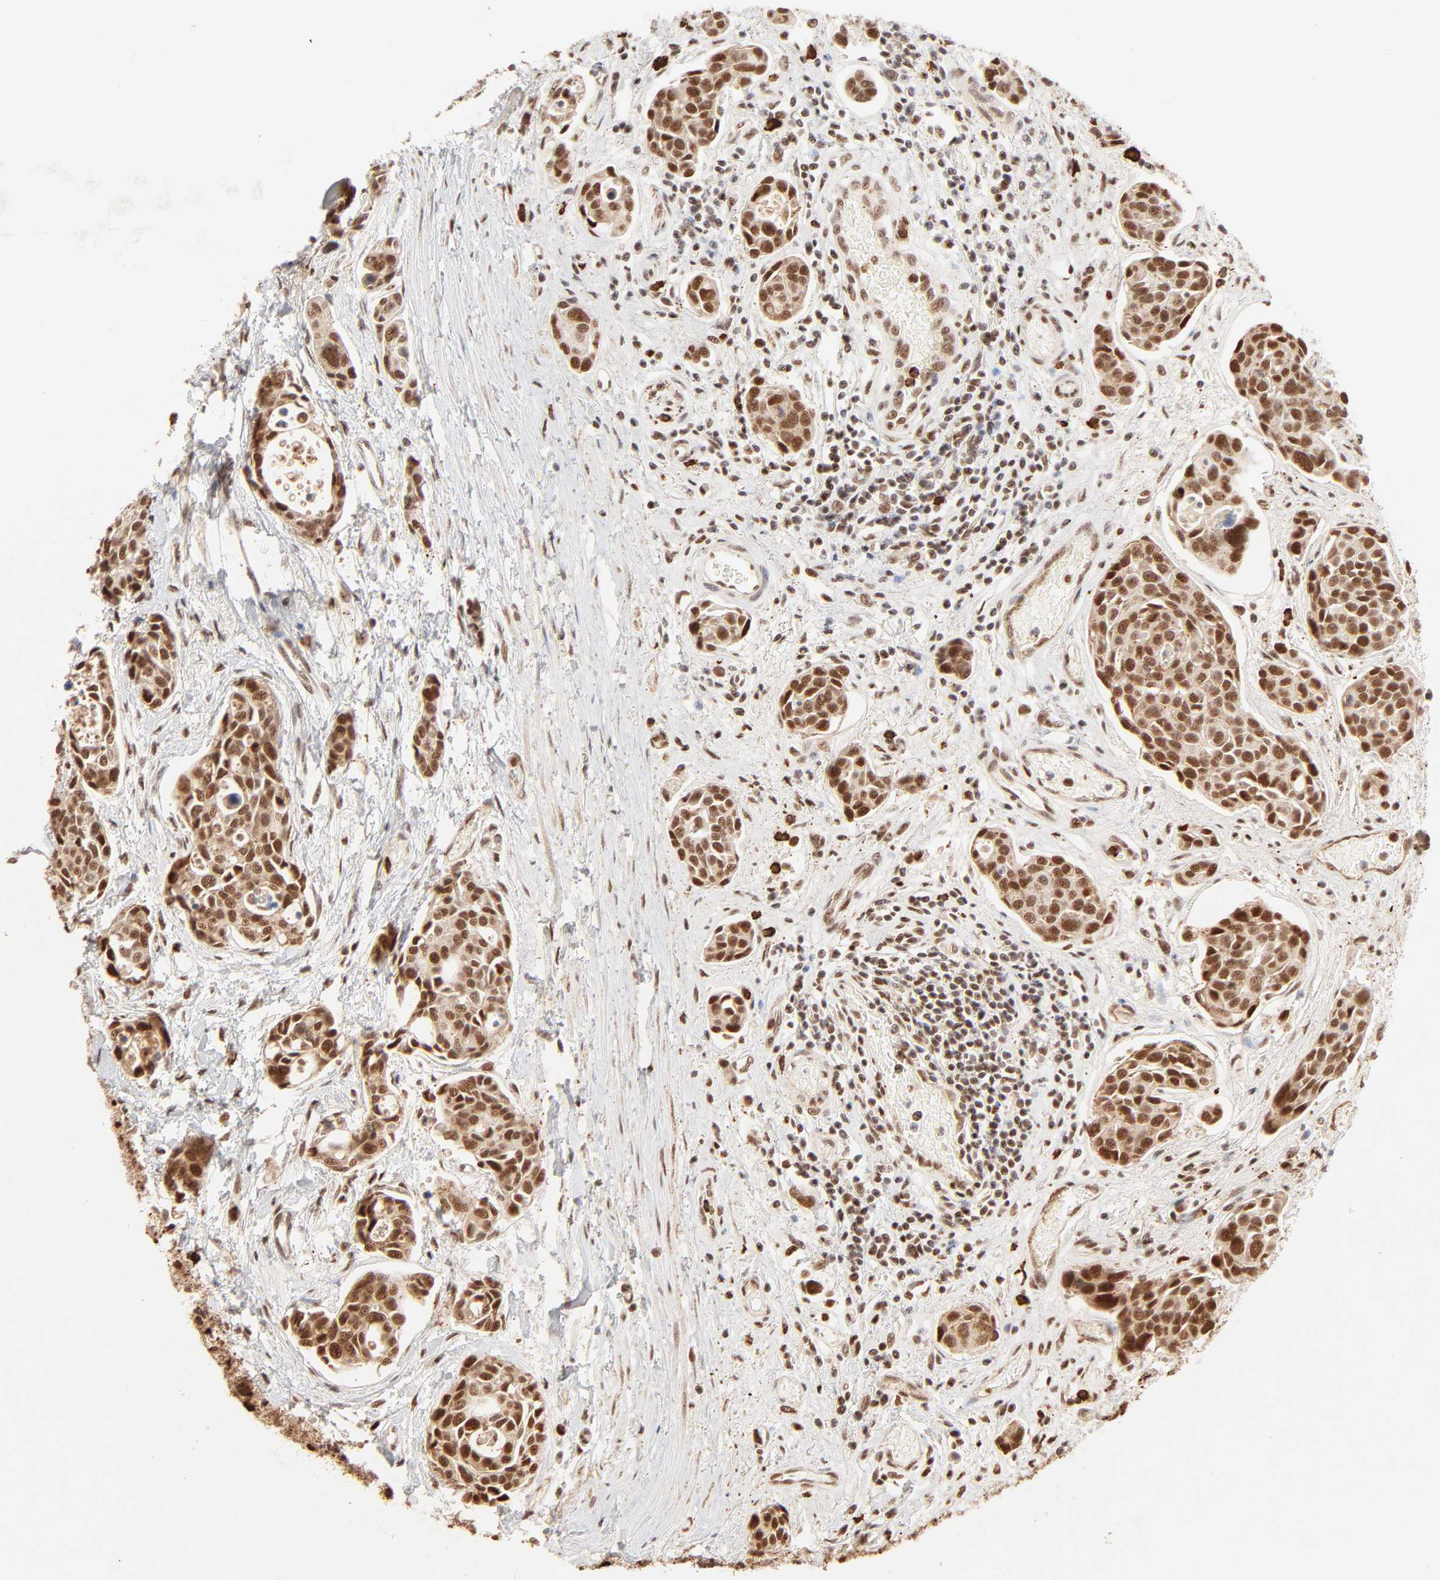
{"staining": {"intensity": "strong", "quantity": ">75%", "location": "cytoplasmic/membranous,nuclear"}, "tissue": "urothelial cancer", "cell_type": "Tumor cells", "image_type": "cancer", "snomed": [{"axis": "morphology", "description": "Urothelial carcinoma, High grade"}, {"axis": "topography", "description": "Urinary bladder"}], "caption": "Urothelial cancer stained with a protein marker demonstrates strong staining in tumor cells.", "gene": "FAM50A", "patient": {"sex": "male", "age": 78}}